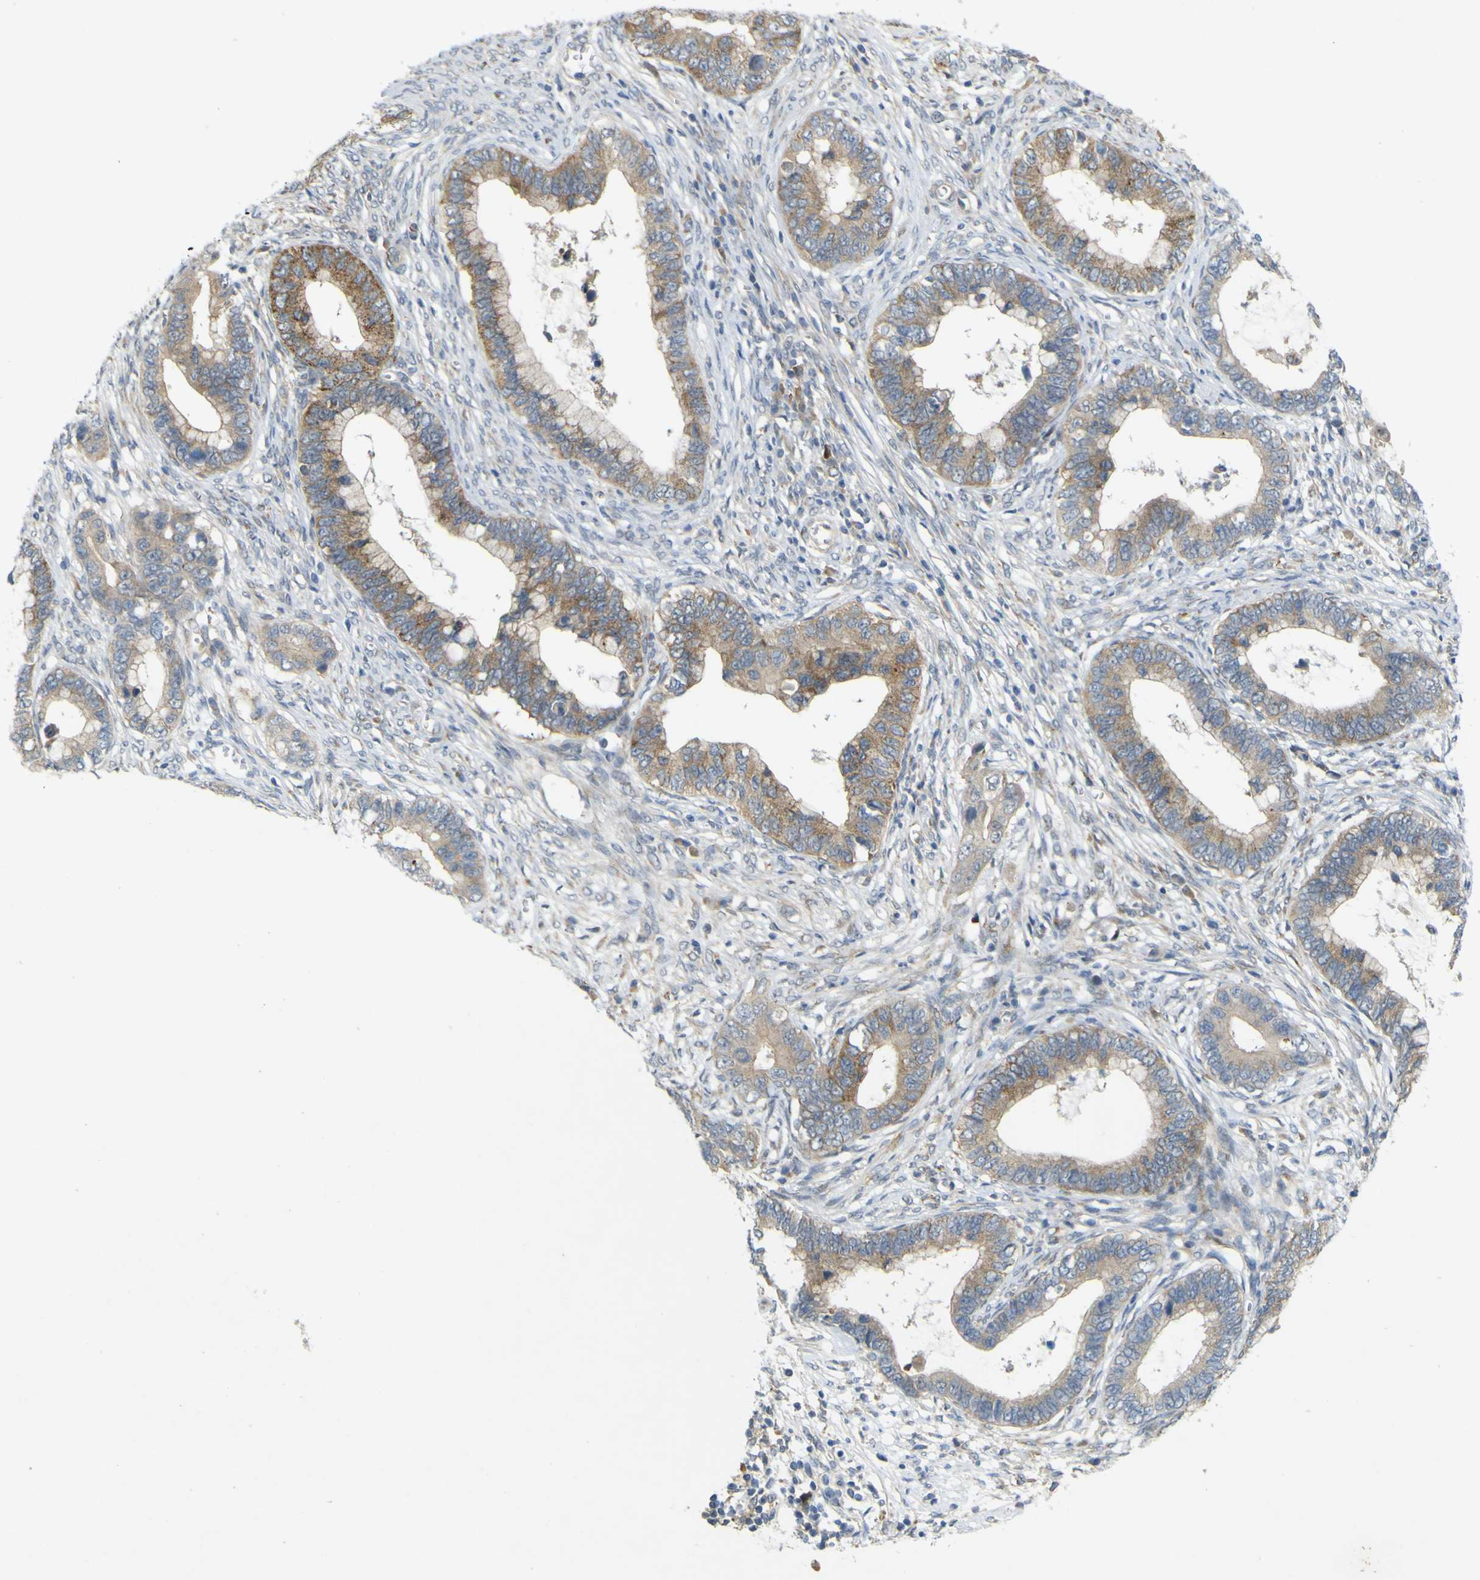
{"staining": {"intensity": "weak", "quantity": ">75%", "location": "cytoplasmic/membranous"}, "tissue": "cervical cancer", "cell_type": "Tumor cells", "image_type": "cancer", "snomed": [{"axis": "morphology", "description": "Adenocarcinoma, NOS"}, {"axis": "topography", "description": "Cervix"}], "caption": "Immunohistochemistry photomicrograph of human cervical adenocarcinoma stained for a protein (brown), which reveals low levels of weak cytoplasmic/membranous staining in approximately >75% of tumor cells.", "gene": "IGF2R", "patient": {"sex": "female", "age": 44}}